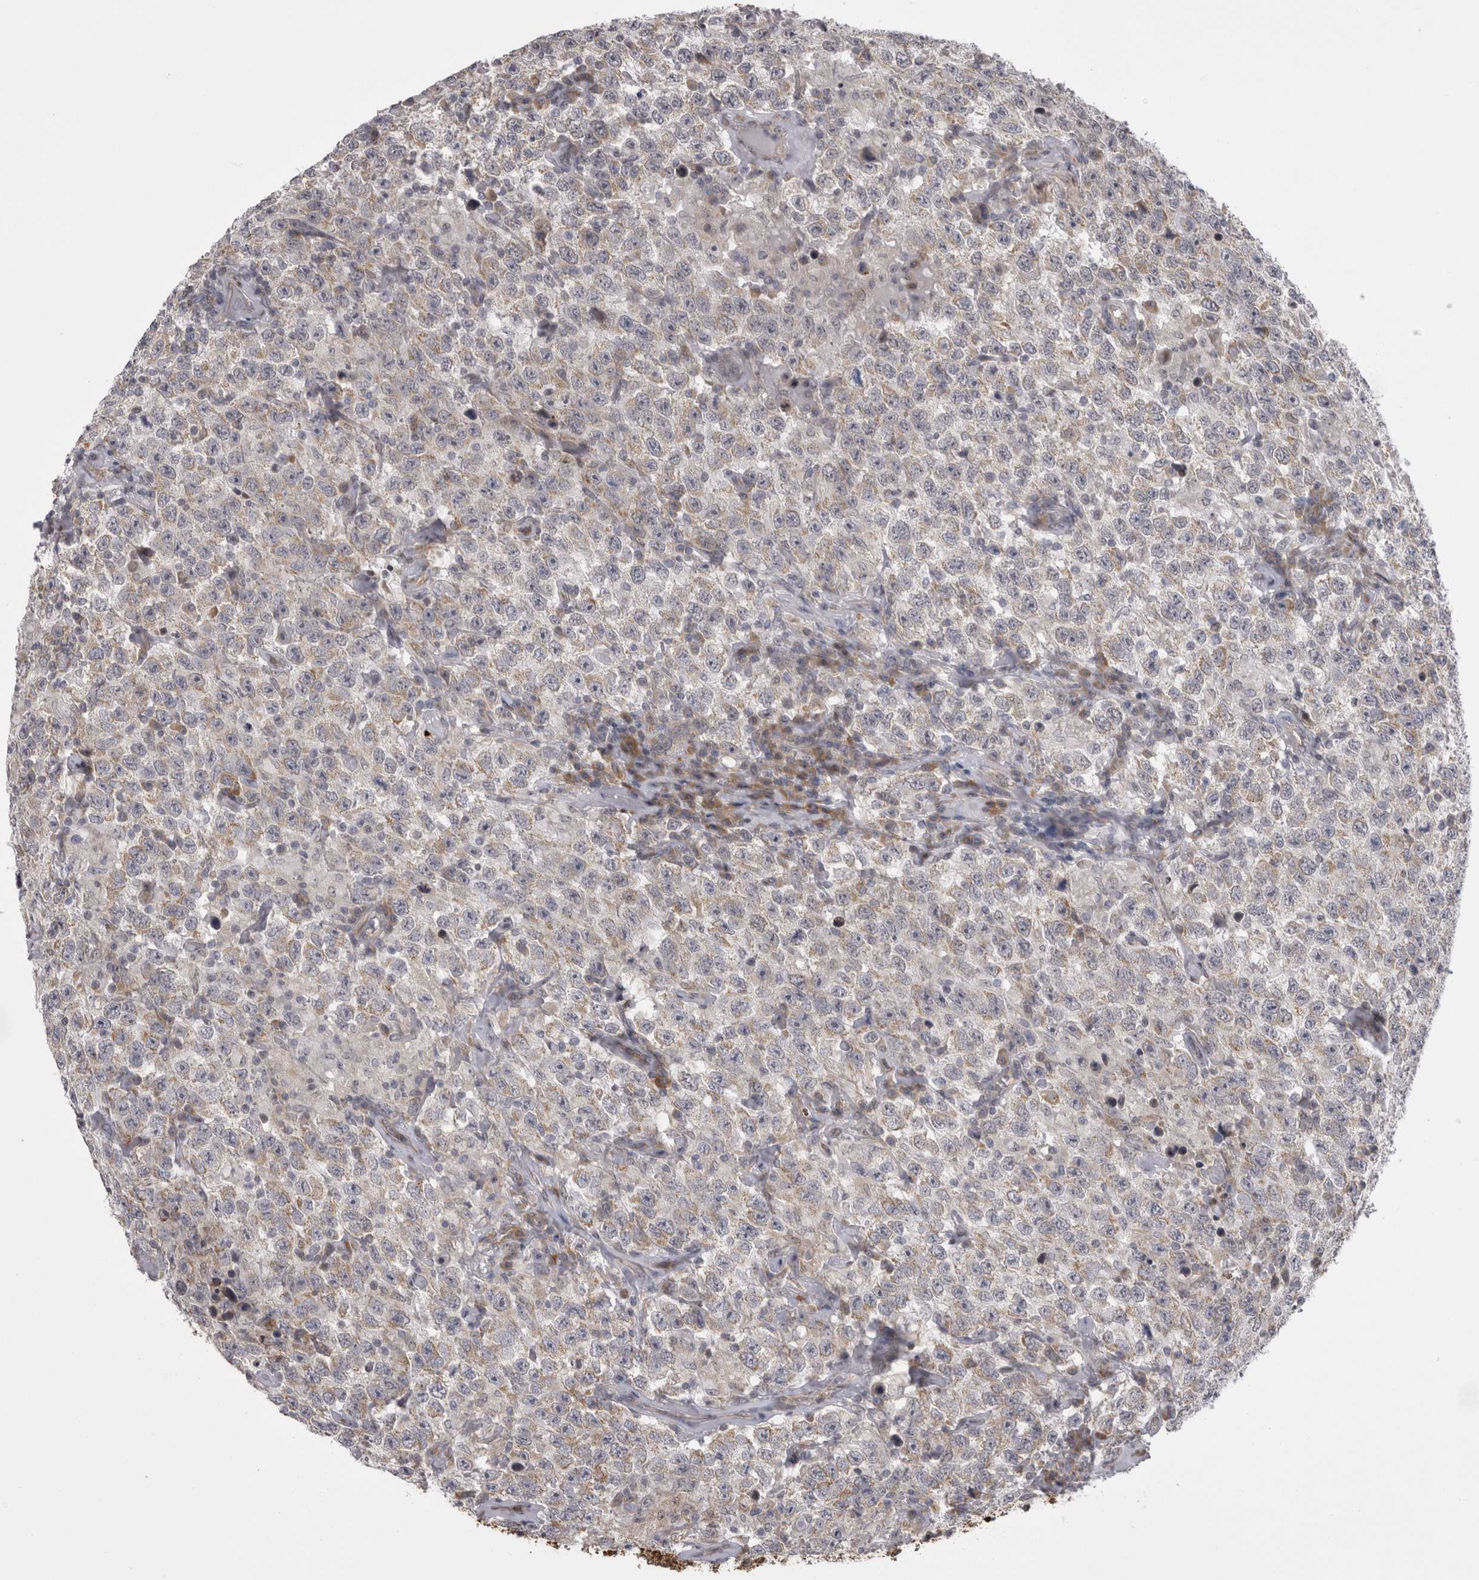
{"staining": {"intensity": "weak", "quantity": ">75%", "location": "cytoplasmic/membranous"}, "tissue": "testis cancer", "cell_type": "Tumor cells", "image_type": "cancer", "snomed": [{"axis": "morphology", "description": "Seminoma, NOS"}, {"axis": "topography", "description": "Testis"}], "caption": "Immunohistochemical staining of testis cancer shows low levels of weak cytoplasmic/membranous staining in approximately >75% of tumor cells.", "gene": "CHIC2", "patient": {"sex": "male", "age": 41}}